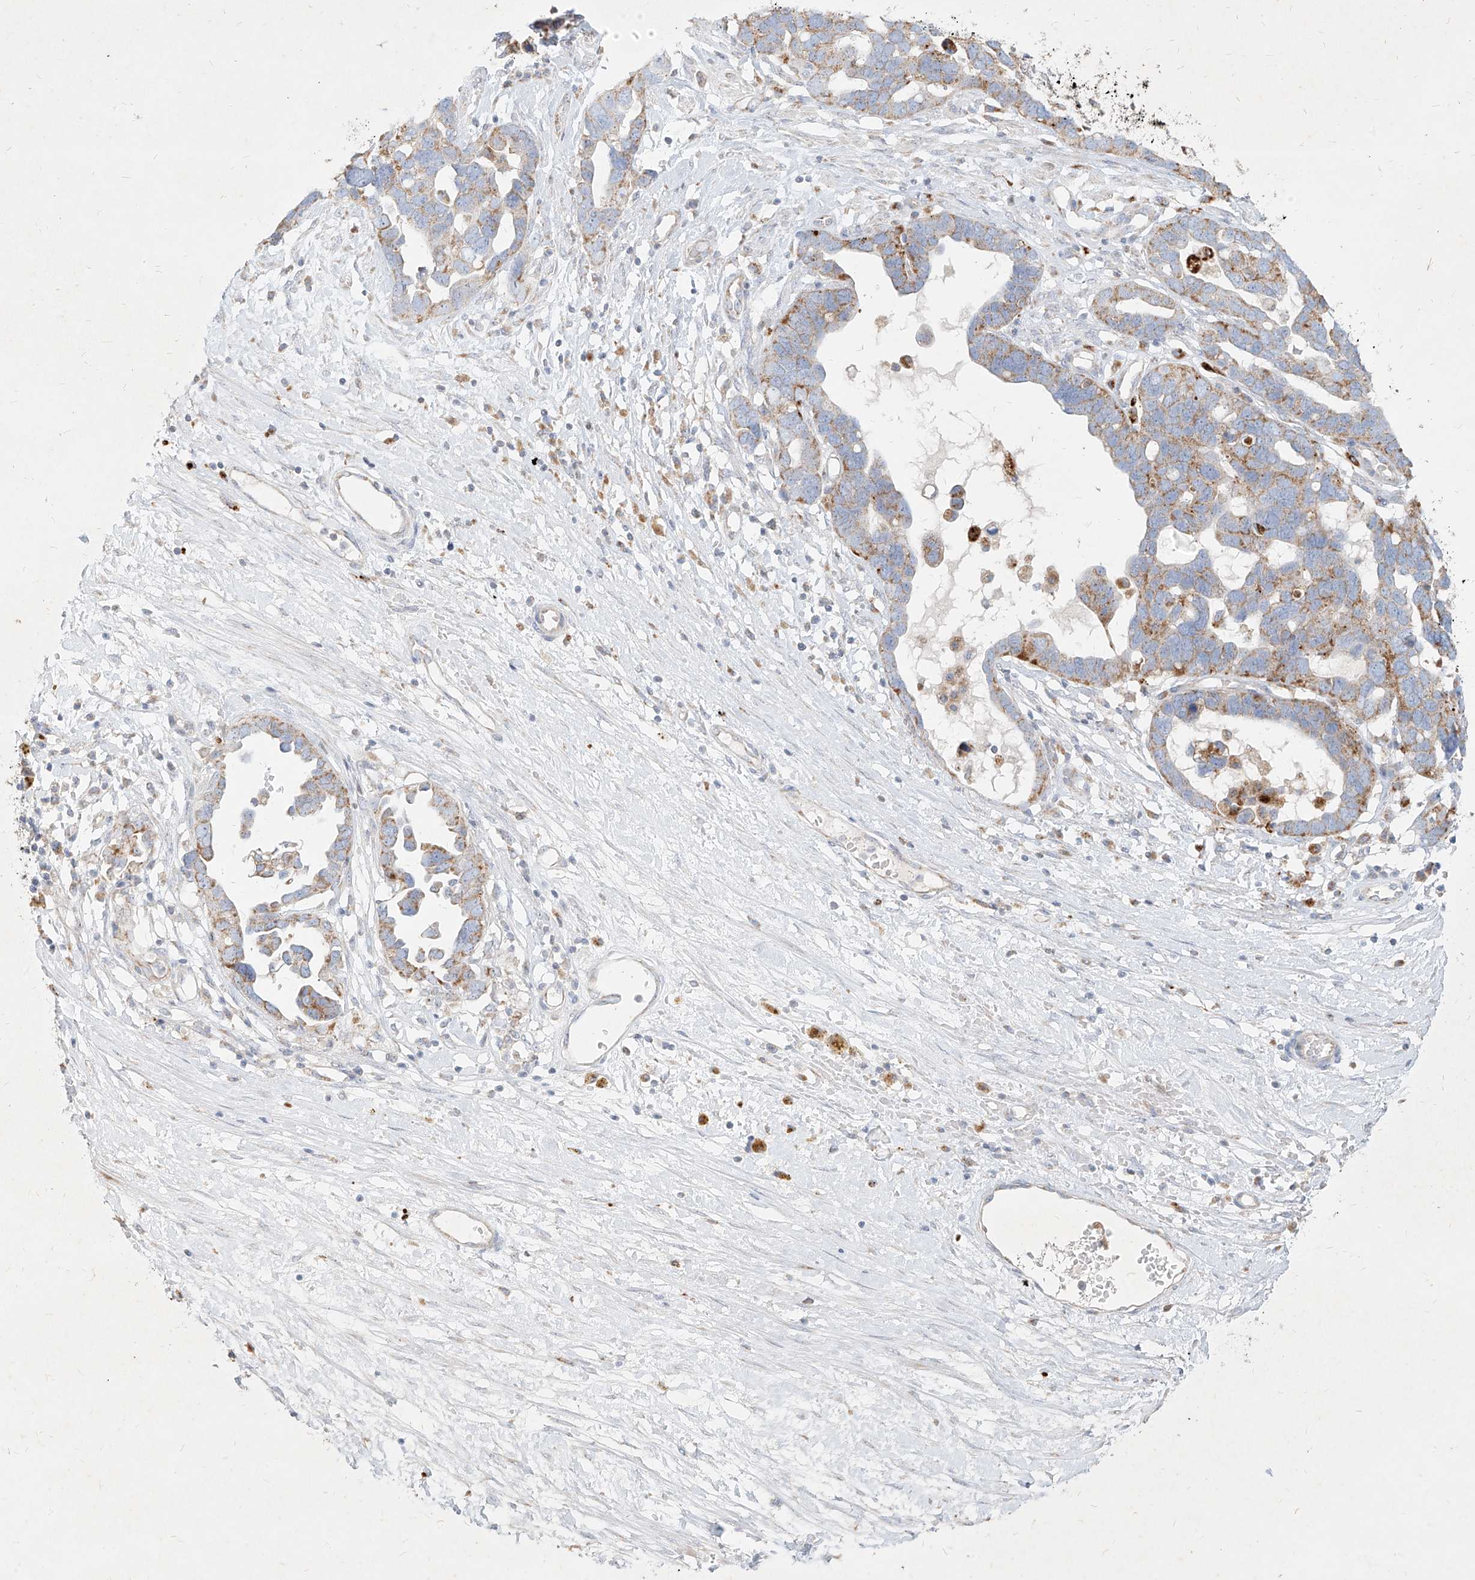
{"staining": {"intensity": "moderate", "quantity": ">75%", "location": "cytoplasmic/membranous"}, "tissue": "ovarian cancer", "cell_type": "Tumor cells", "image_type": "cancer", "snomed": [{"axis": "morphology", "description": "Cystadenocarcinoma, serous, NOS"}, {"axis": "topography", "description": "Ovary"}], "caption": "Human ovarian serous cystadenocarcinoma stained with a protein marker displays moderate staining in tumor cells.", "gene": "MTX2", "patient": {"sex": "female", "age": 54}}